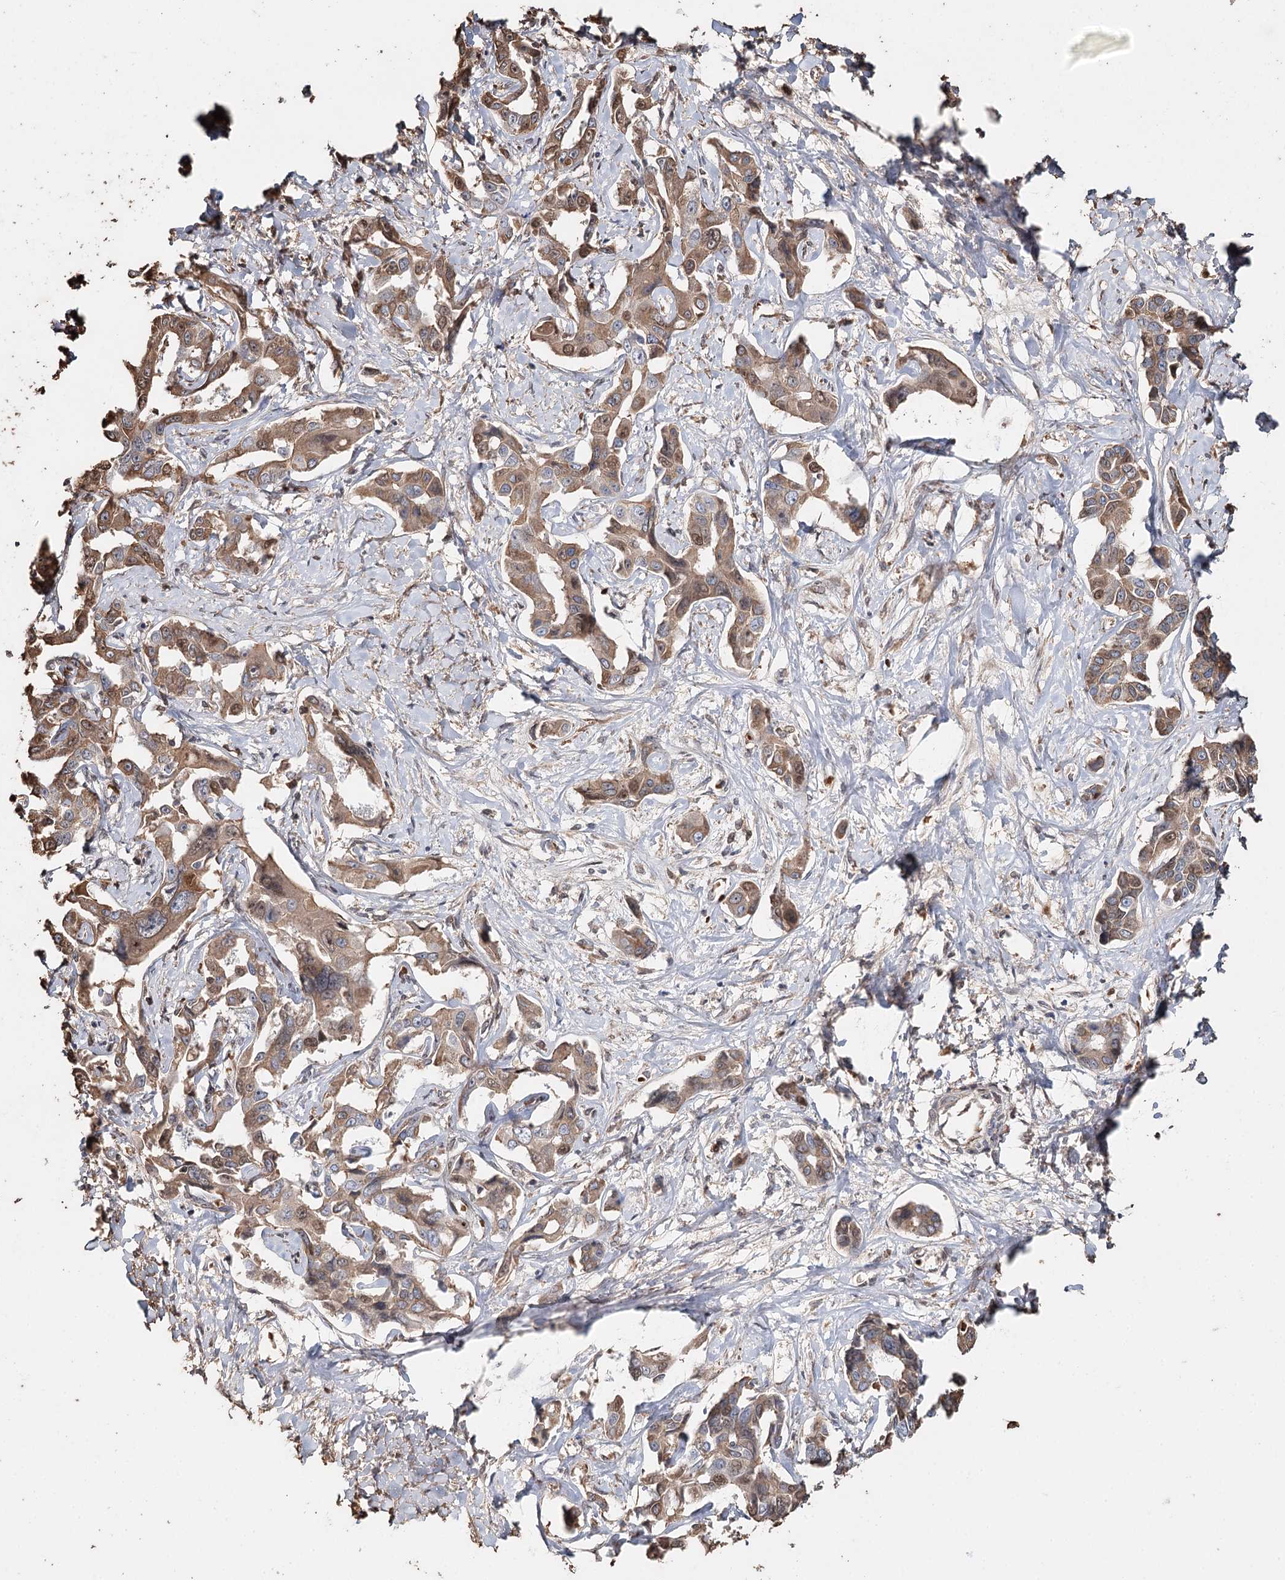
{"staining": {"intensity": "moderate", "quantity": ">75%", "location": "cytoplasmic/membranous"}, "tissue": "liver cancer", "cell_type": "Tumor cells", "image_type": "cancer", "snomed": [{"axis": "morphology", "description": "Cholangiocarcinoma"}, {"axis": "topography", "description": "Liver"}], "caption": "High-magnification brightfield microscopy of liver cancer stained with DAB (brown) and counterstained with hematoxylin (blue). tumor cells exhibit moderate cytoplasmic/membranous positivity is seen in approximately>75% of cells. (DAB = brown stain, brightfield microscopy at high magnification).", "gene": "SYVN1", "patient": {"sex": "male", "age": 59}}